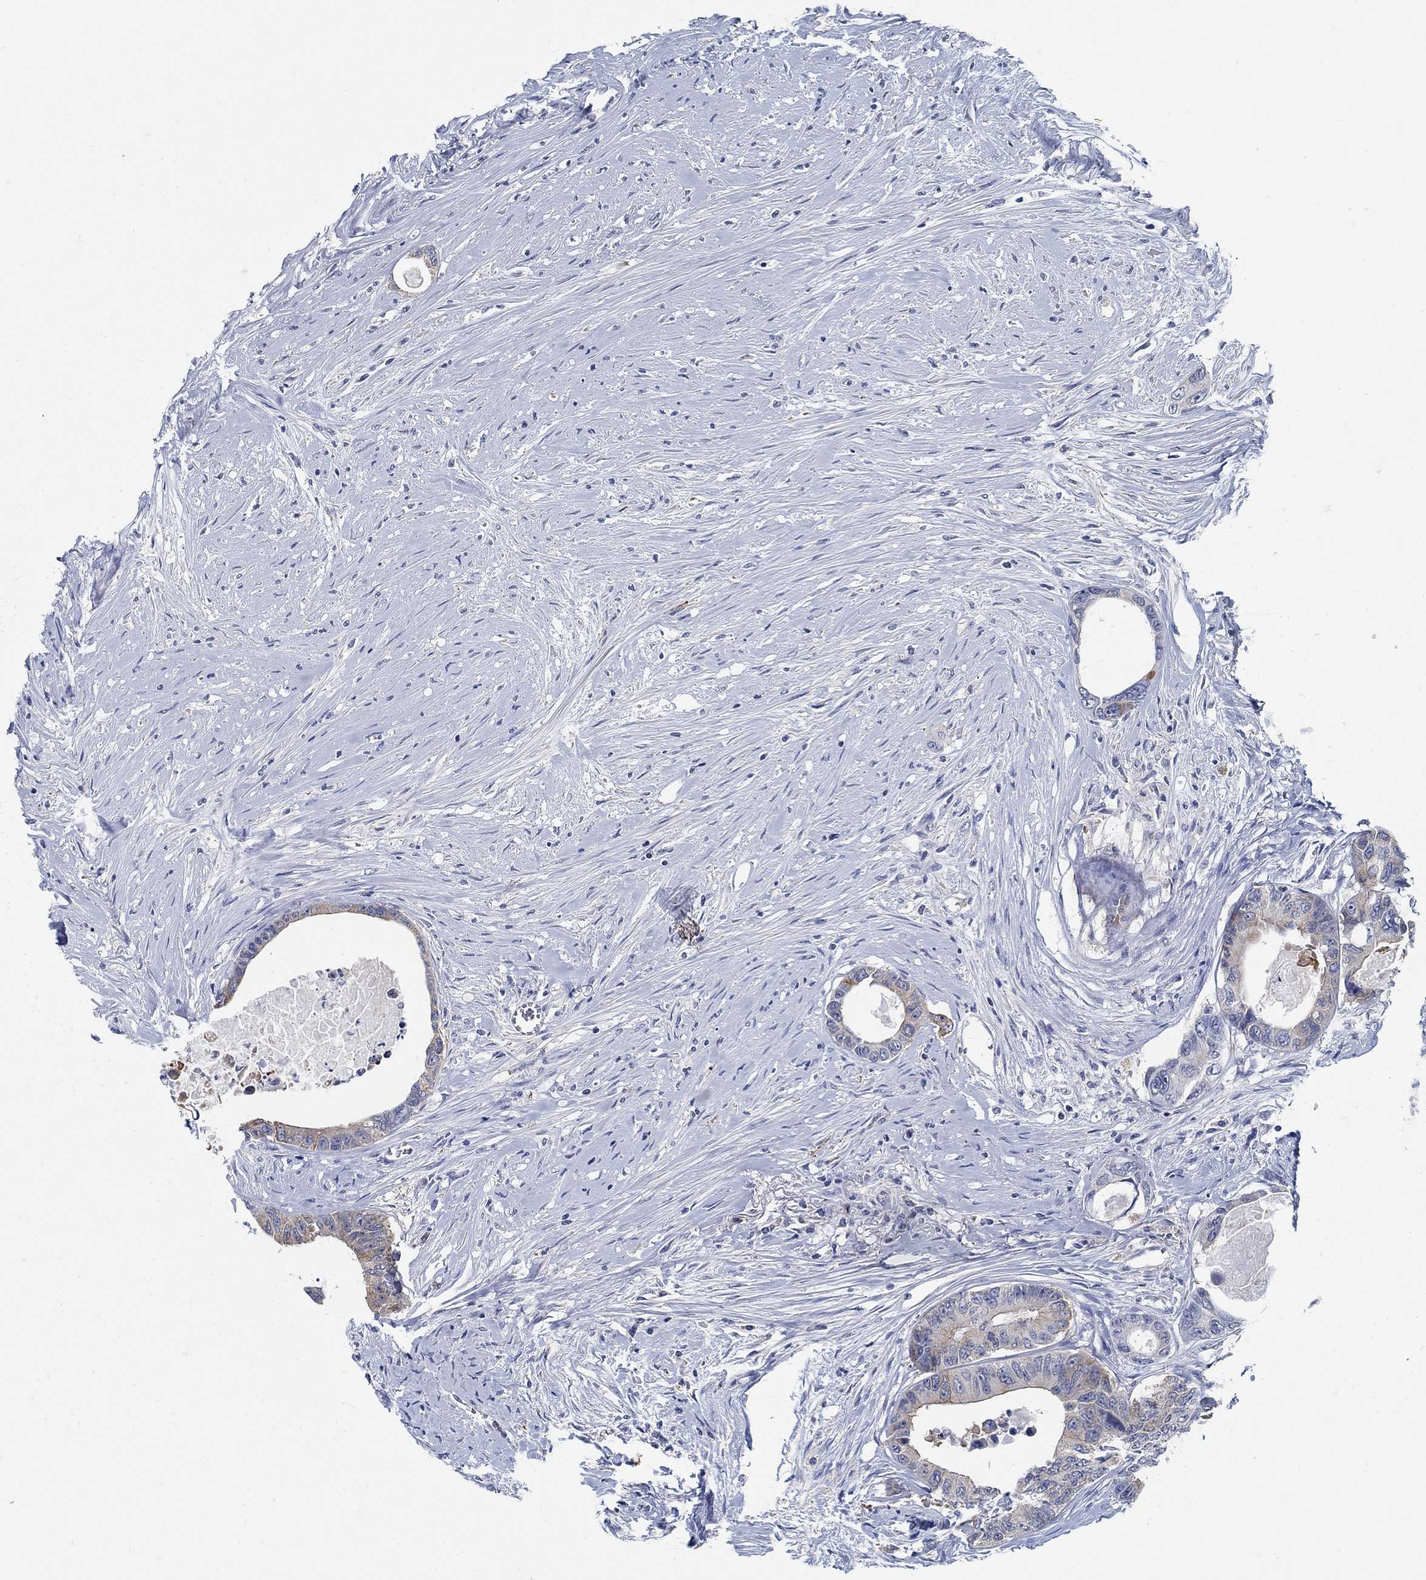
{"staining": {"intensity": "moderate", "quantity": "<25%", "location": "cytoplasmic/membranous"}, "tissue": "colorectal cancer", "cell_type": "Tumor cells", "image_type": "cancer", "snomed": [{"axis": "morphology", "description": "Adenocarcinoma, NOS"}, {"axis": "topography", "description": "Rectum"}], "caption": "This micrograph displays adenocarcinoma (colorectal) stained with immunohistochemistry to label a protein in brown. The cytoplasmic/membranous of tumor cells show moderate positivity for the protein. Nuclei are counter-stained blue.", "gene": "PCDH11X", "patient": {"sex": "male", "age": 59}}